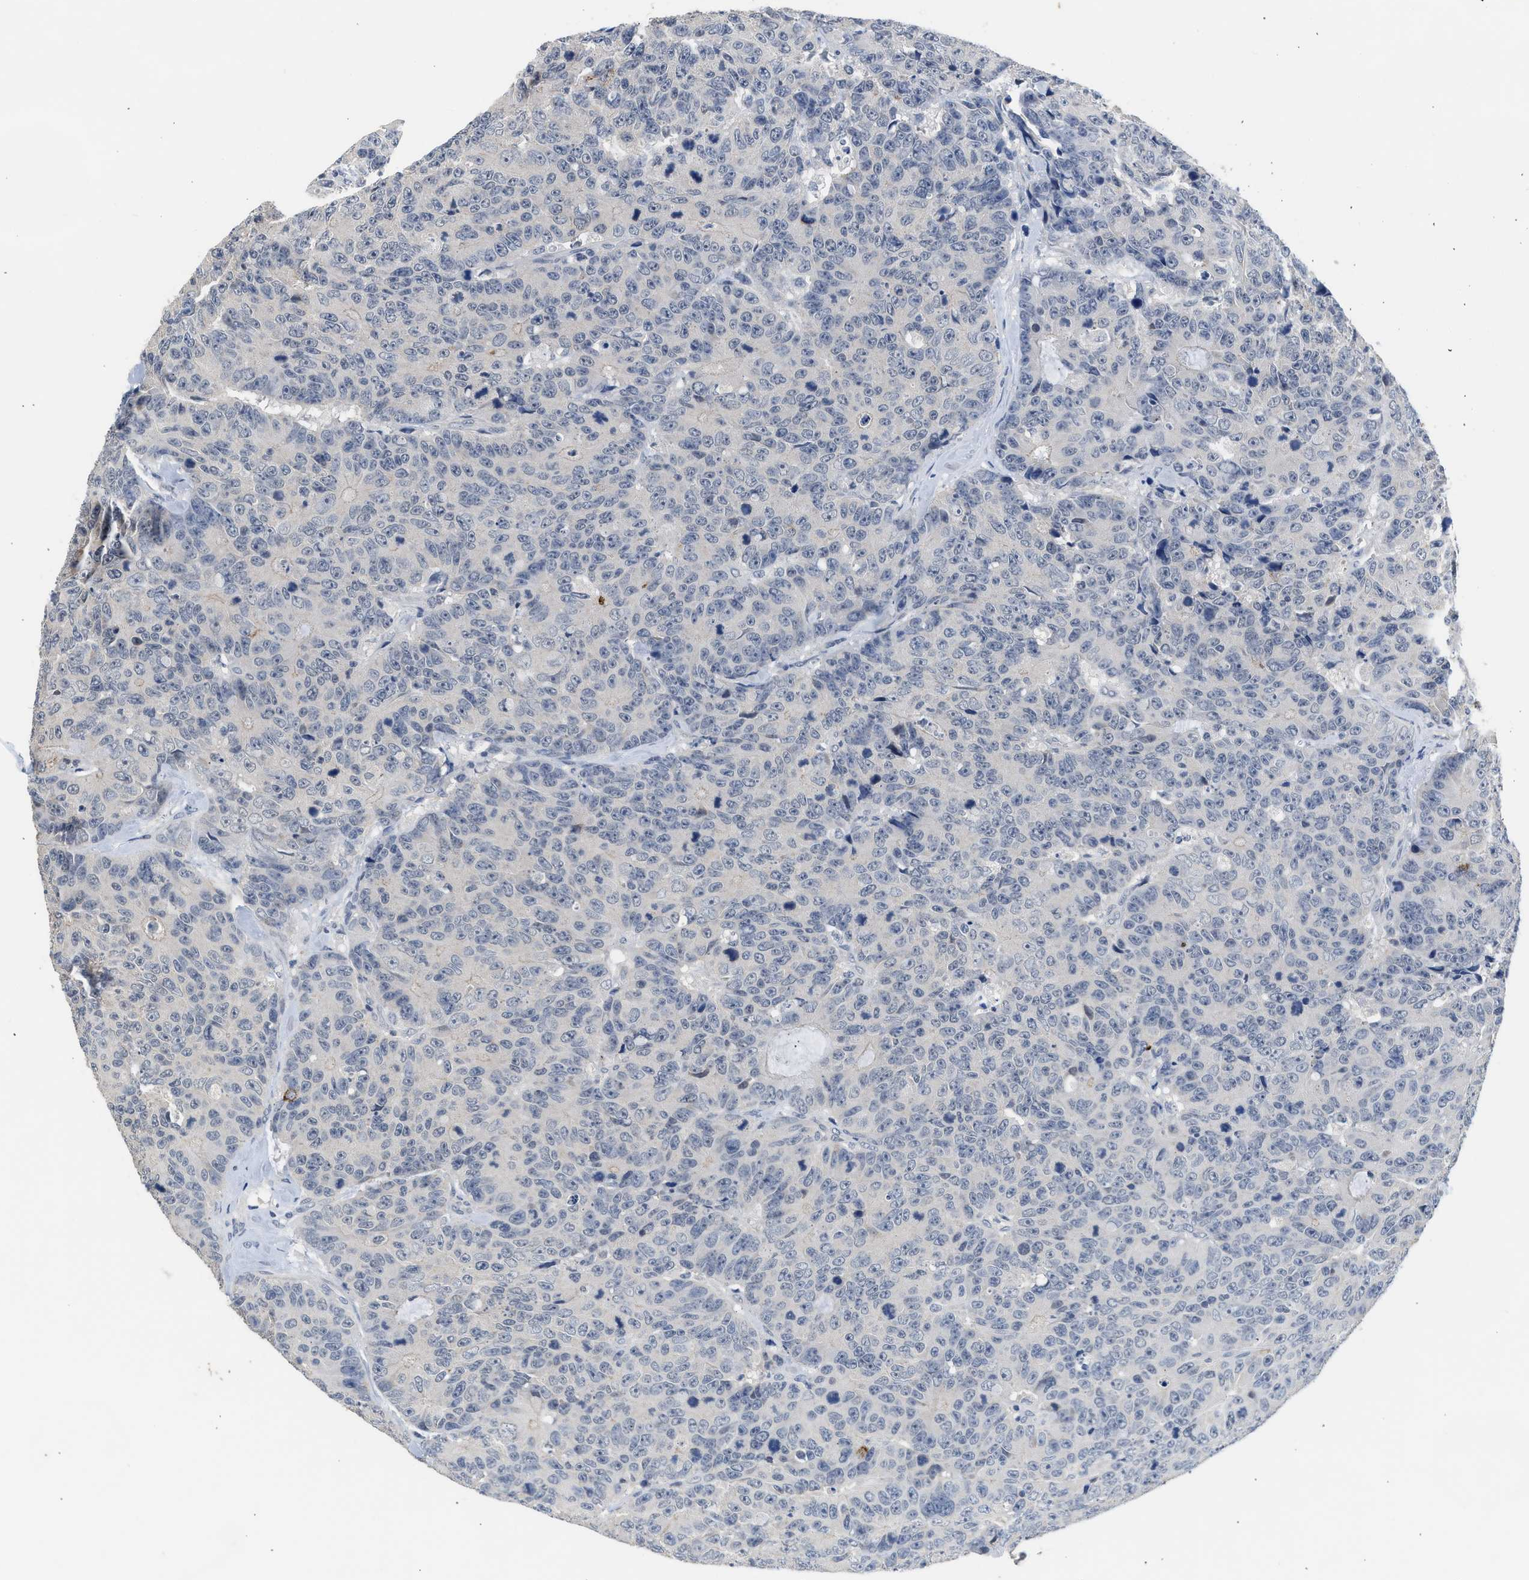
{"staining": {"intensity": "negative", "quantity": "none", "location": "none"}, "tissue": "colorectal cancer", "cell_type": "Tumor cells", "image_type": "cancer", "snomed": [{"axis": "morphology", "description": "Adenocarcinoma, NOS"}, {"axis": "topography", "description": "Colon"}], "caption": "High magnification brightfield microscopy of colorectal adenocarcinoma stained with DAB (brown) and counterstained with hematoxylin (blue): tumor cells show no significant positivity.", "gene": "CSF3R", "patient": {"sex": "female", "age": 86}}